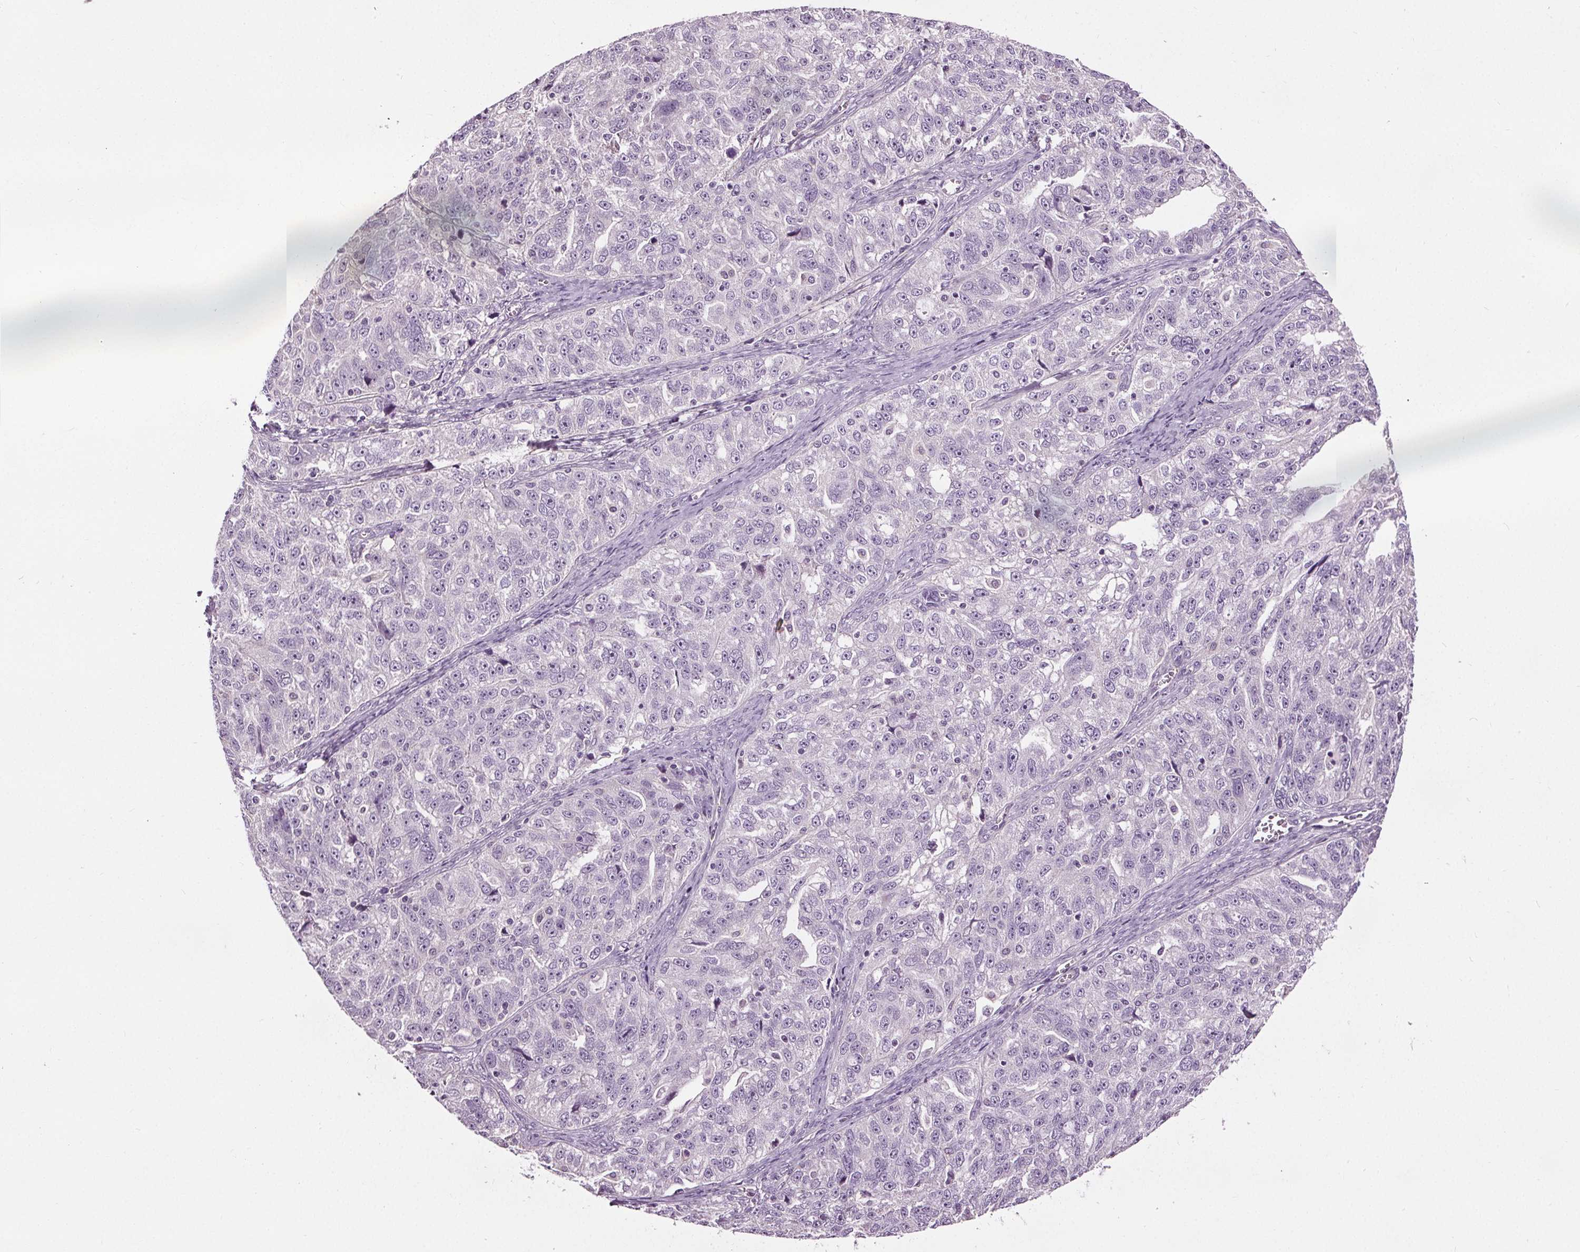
{"staining": {"intensity": "negative", "quantity": "none", "location": "none"}, "tissue": "ovarian cancer", "cell_type": "Tumor cells", "image_type": "cancer", "snomed": [{"axis": "morphology", "description": "Cystadenocarcinoma, serous, NOS"}, {"axis": "topography", "description": "Ovary"}], "caption": "DAB immunohistochemical staining of human ovarian cancer shows no significant positivity in tumor cells.", "gene": "RASA1", "patient": {"sex": "female", "age": 51}}